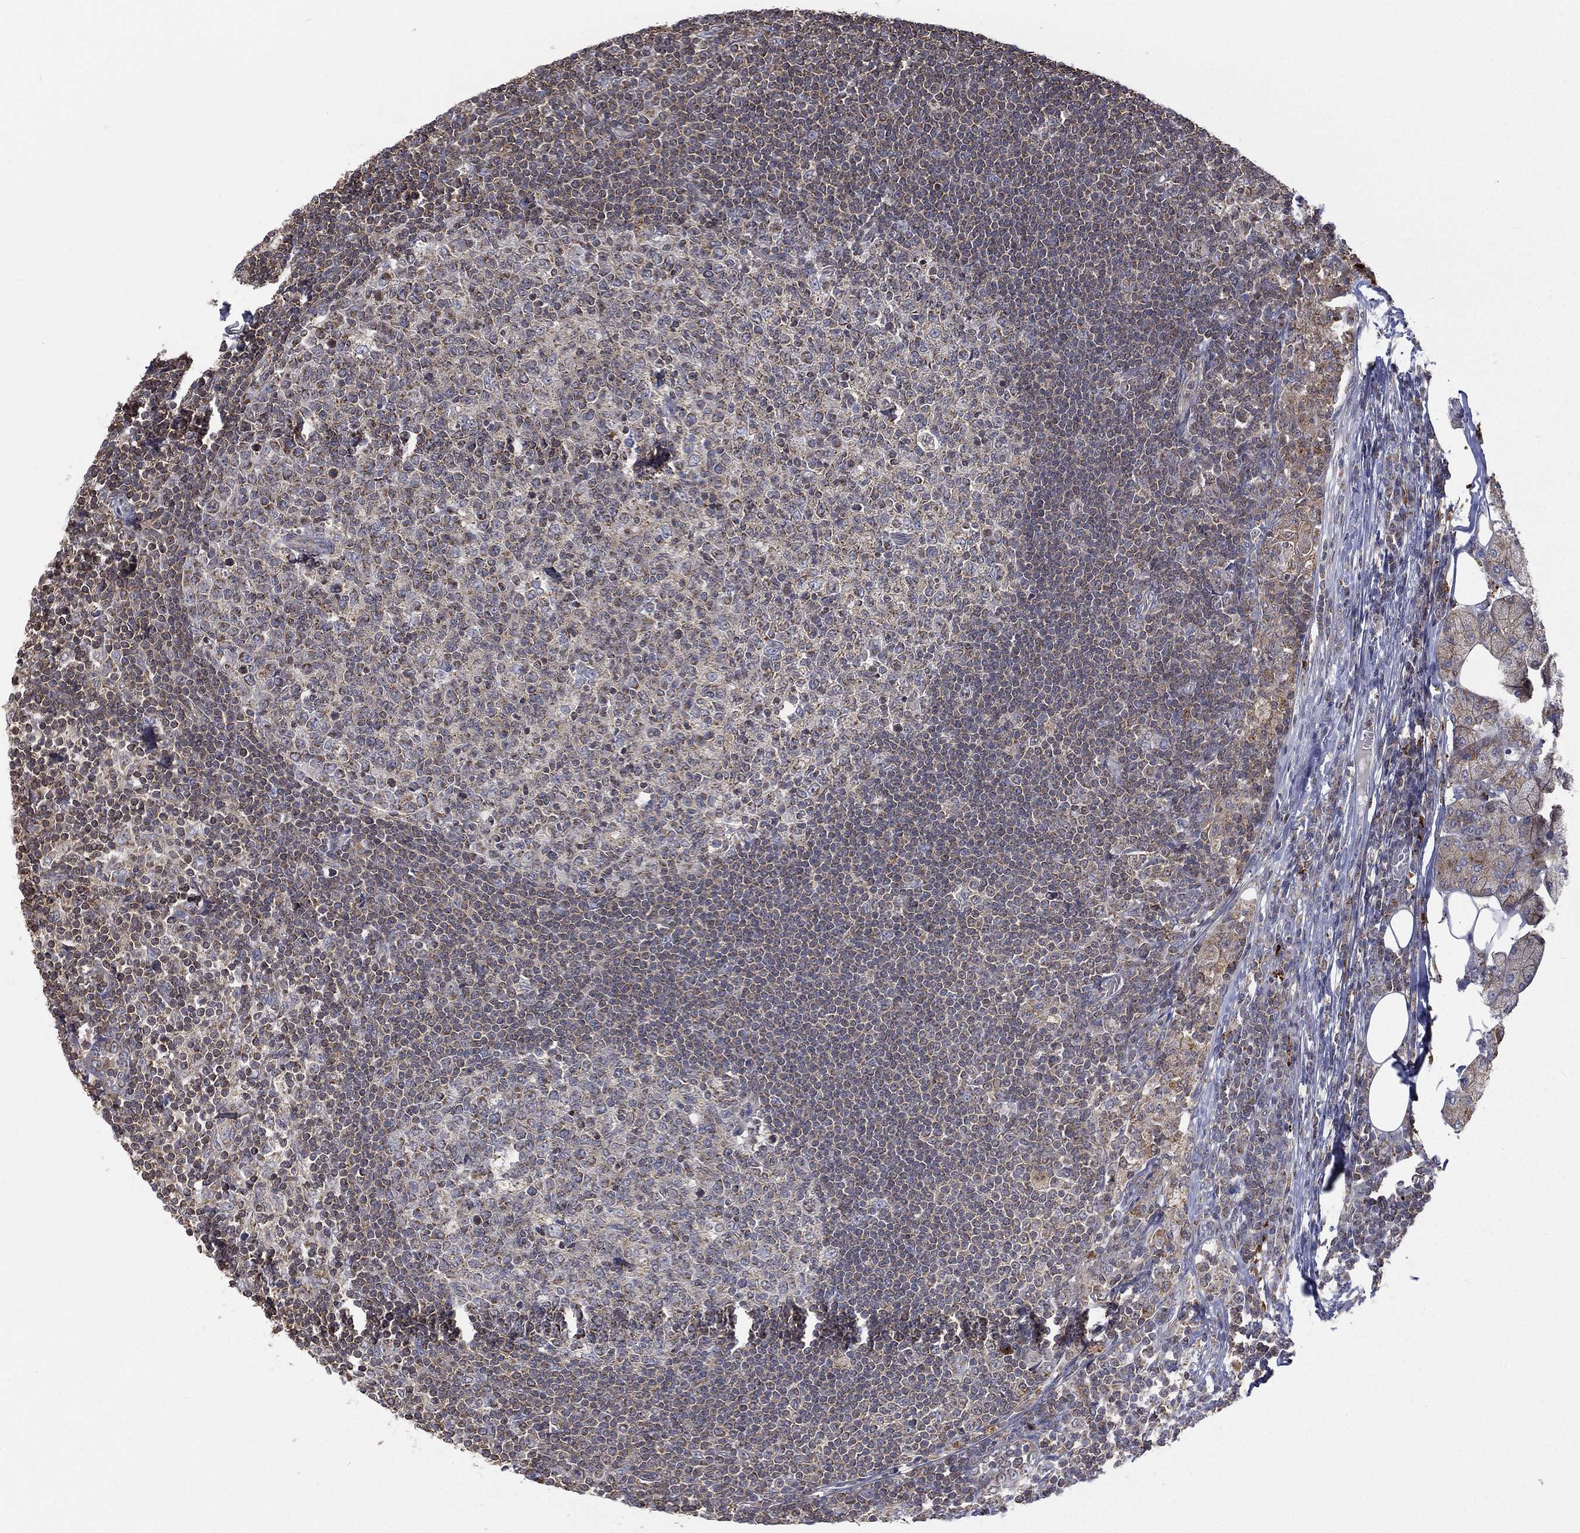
{"staining": {"intensity": "moderate", "quantity": "<25%", "location": "cytoplasmic/membranous"}, "tissue": "lymph node", "cell_type": "Germinal center cells", "image_type": "normal", "snomed": [{"axis": "morphology", "description": "Normal tissue, NOS"}, {"axis": "topography", "description": "Lymph node"}, {"axis": "topography", "description": "Salivary gland"}], "caption": "Immunohistochemical staining of normal lymph node shows low levels of moderate cytoplasmic/membranous expression in approximately <25% of germinal center cells.", "gene": "RIN3", "patient": {"sex": "male", "age": 83}}